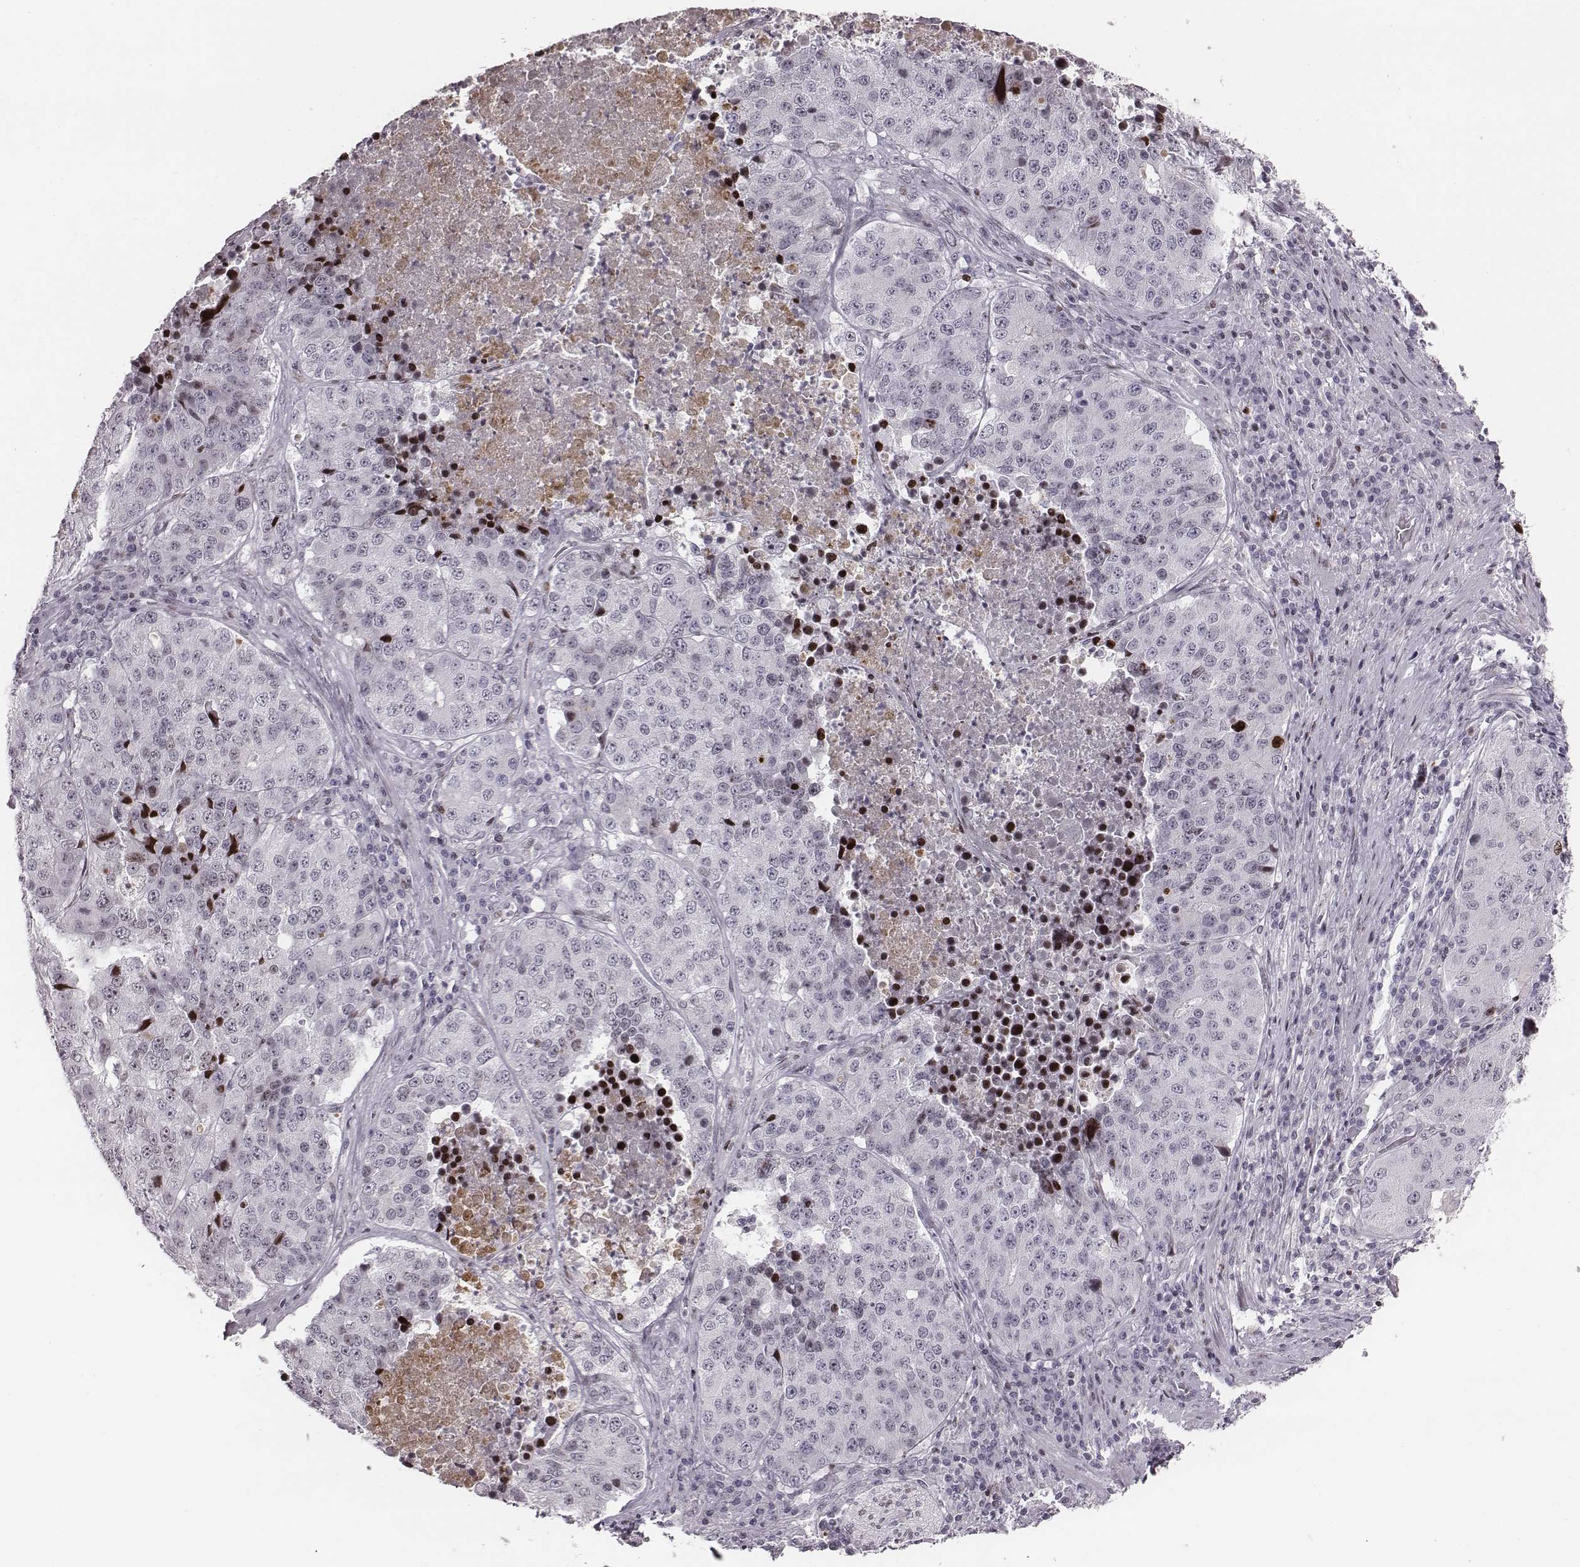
{"staining": {"intensity": "negative", "quantity": "none", "location": "none"}, "tissue": "stomach cancer", "cell_type": "Tumor cells", "image_type": "cancer", "snomed": [{"axis": "morphology", "description": "Adenocarcinoma, NOS"}, {"axis": "topography", "description": "Stomach"}], "caption": "Immunohistochemistry image of stomach cancer (adenocarcinoma) stained for a protein (brown), which displays no staining in tumor cells. (DAB immunohistochemistry (IHC), high magnification).", "gene": "NDC1", "patient": {"sex": "male", "age": 71}}